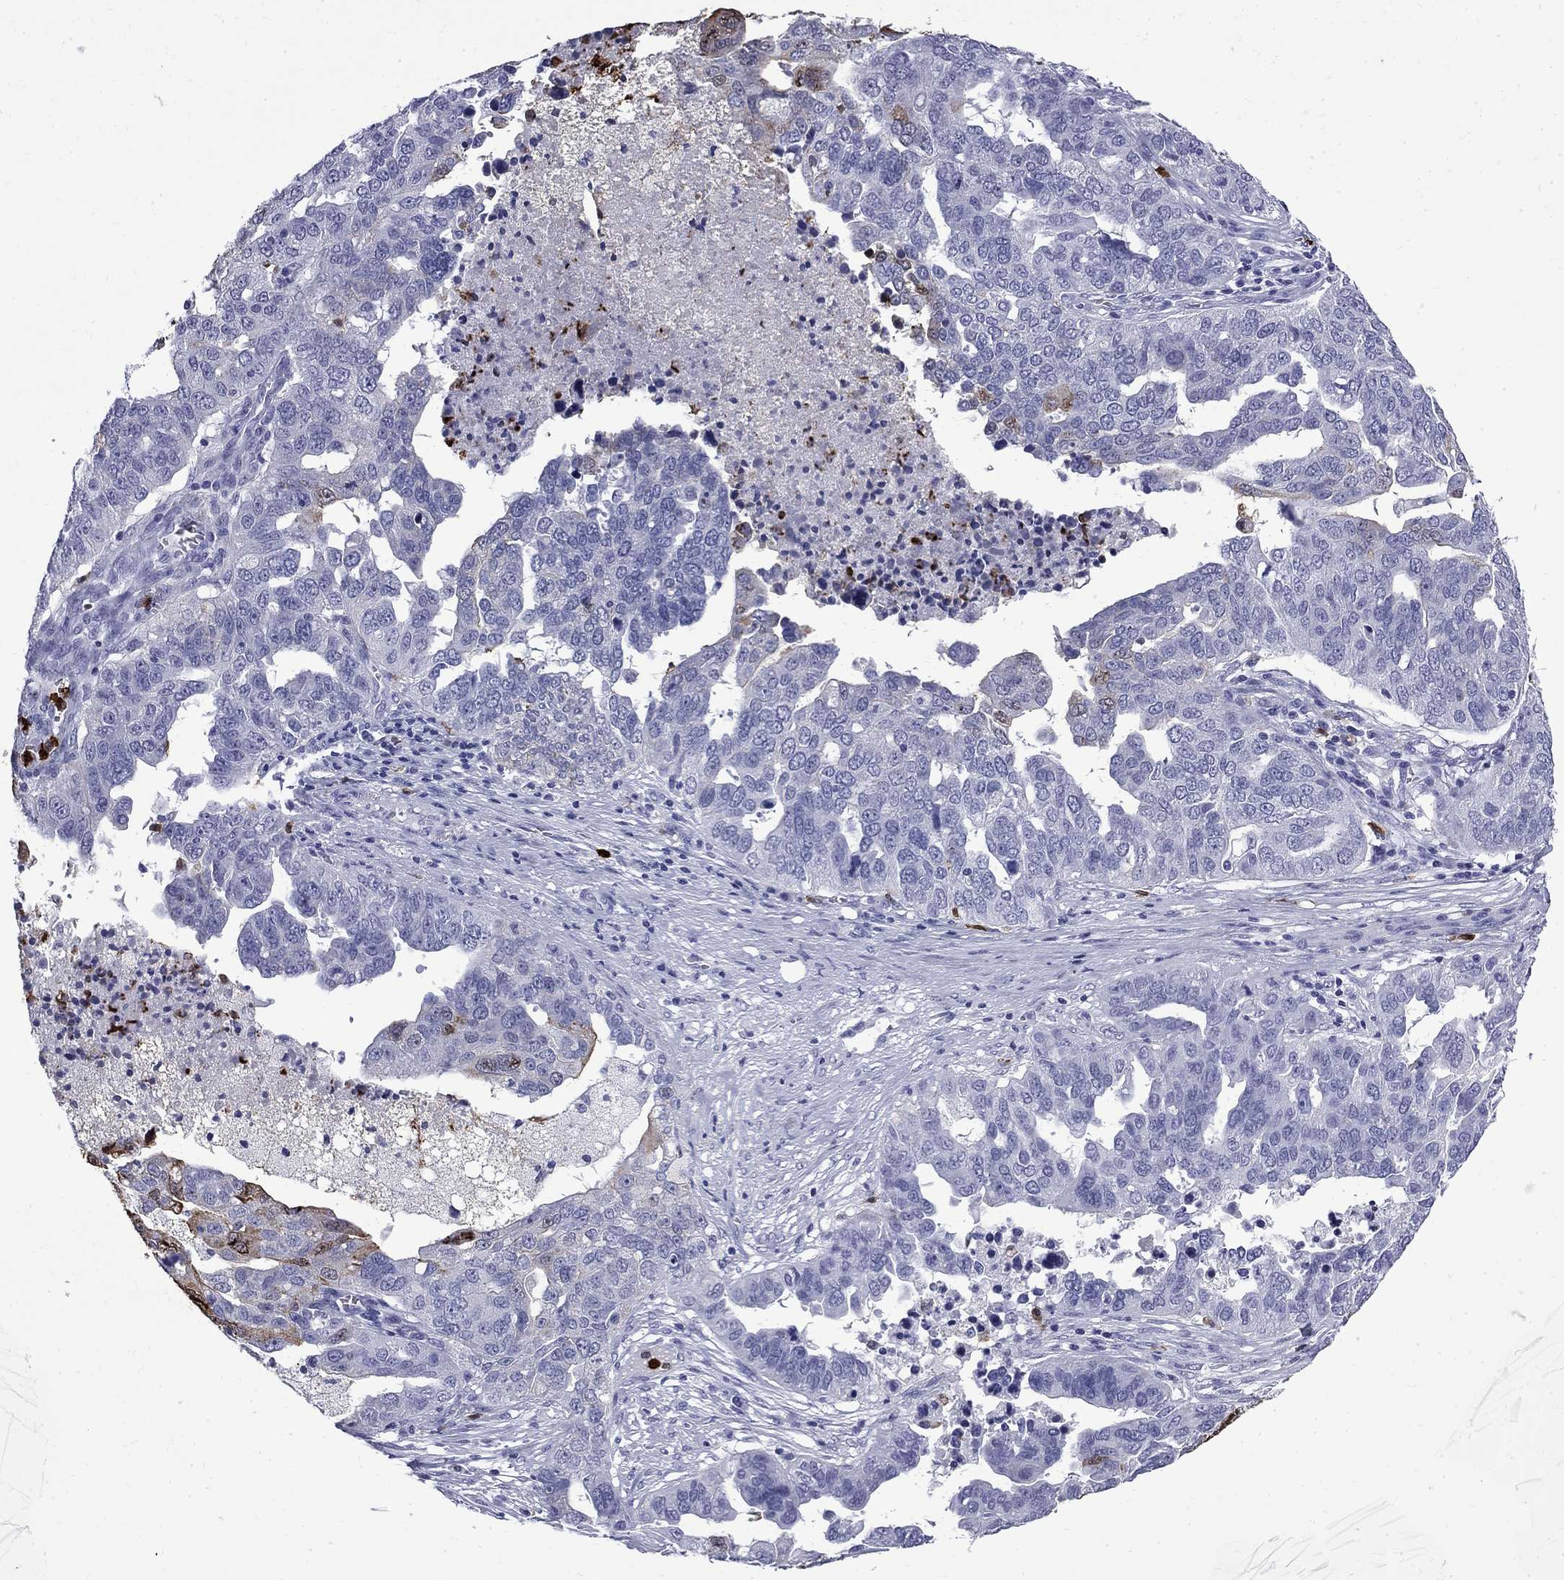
{"staining": {"intensity": "negative", "quantity": "none", "location": "none"}, "tissue": "ovarian cancer", "cell_type": "Tumor cells", "image_type": "cancer", "snomed": [{"axis": "morphology", "description": "Carcinoma, endometroid"}, {"axis": "topography", "description": "Soft tissue"}, {"axis": "topography", "description": "Ovary"}], "caption": "Immunohistochemistry (IHC) of human ovarian cancer (endometroid carcinoma) reveals no expression in tumor cells.", "gene": "TRIM29", "patient": {"sex": "female", "age": 52}}